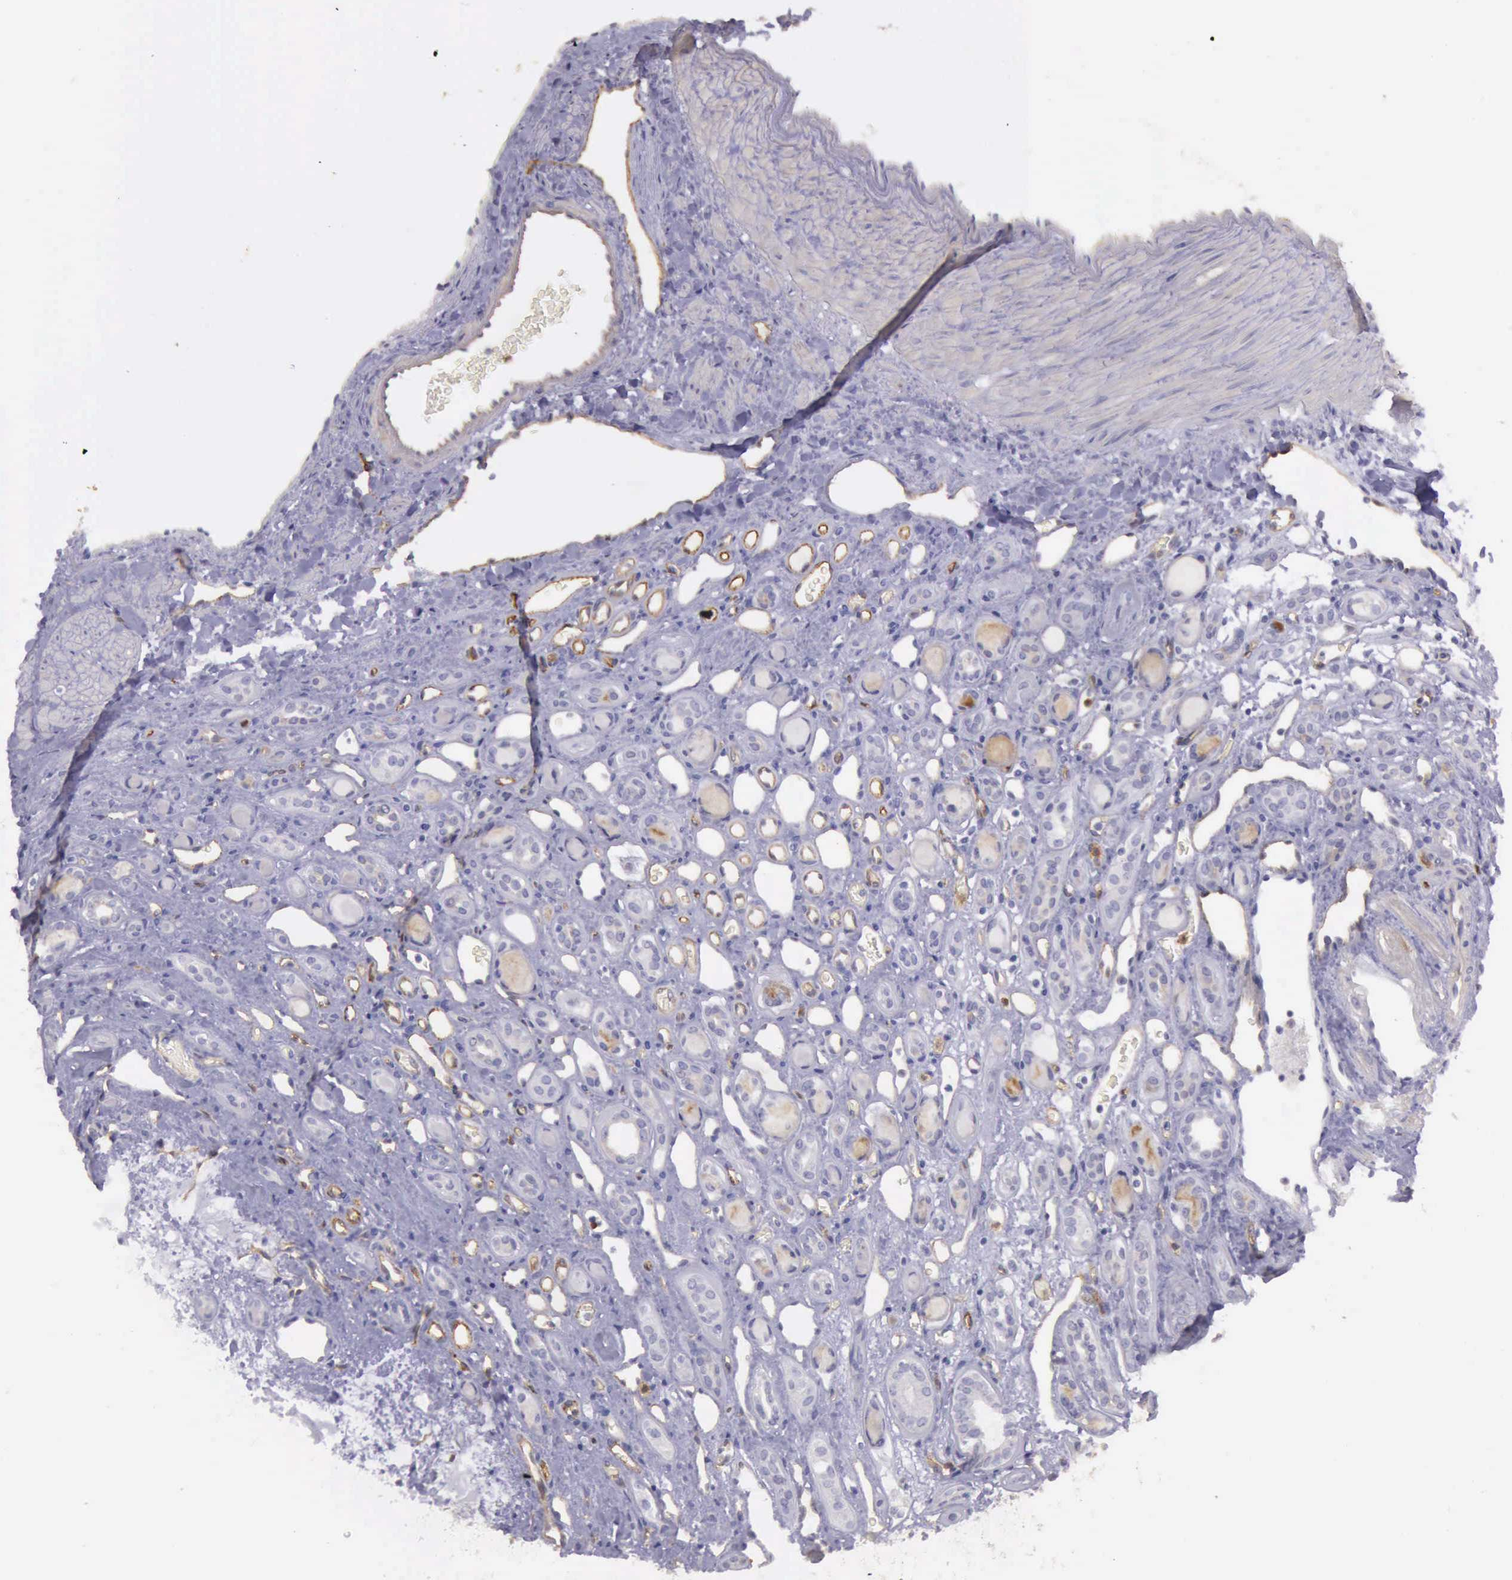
{"staining": {"intensity": "moderate", "quantity": "<25%", "location": "cytoplasmic/membranous"}, "tissue": "renal cancer", "cell_type": "Tumor cells", "image_type": "cancer", "snomed": [{"axis": "morphology", "description": "Adenocarcinoma, NOS"}, {"axis": "topography", "description": "Kidney"}], "caption": "Adenocarcinoma (renal) was stained to show a protein in brown. There is low levels of moderate cytoplasmic/membranous expression in approximately <25% of tumor cells.", "gene": "TCEANC", "patient": {"sex": "female", "age": 60}}